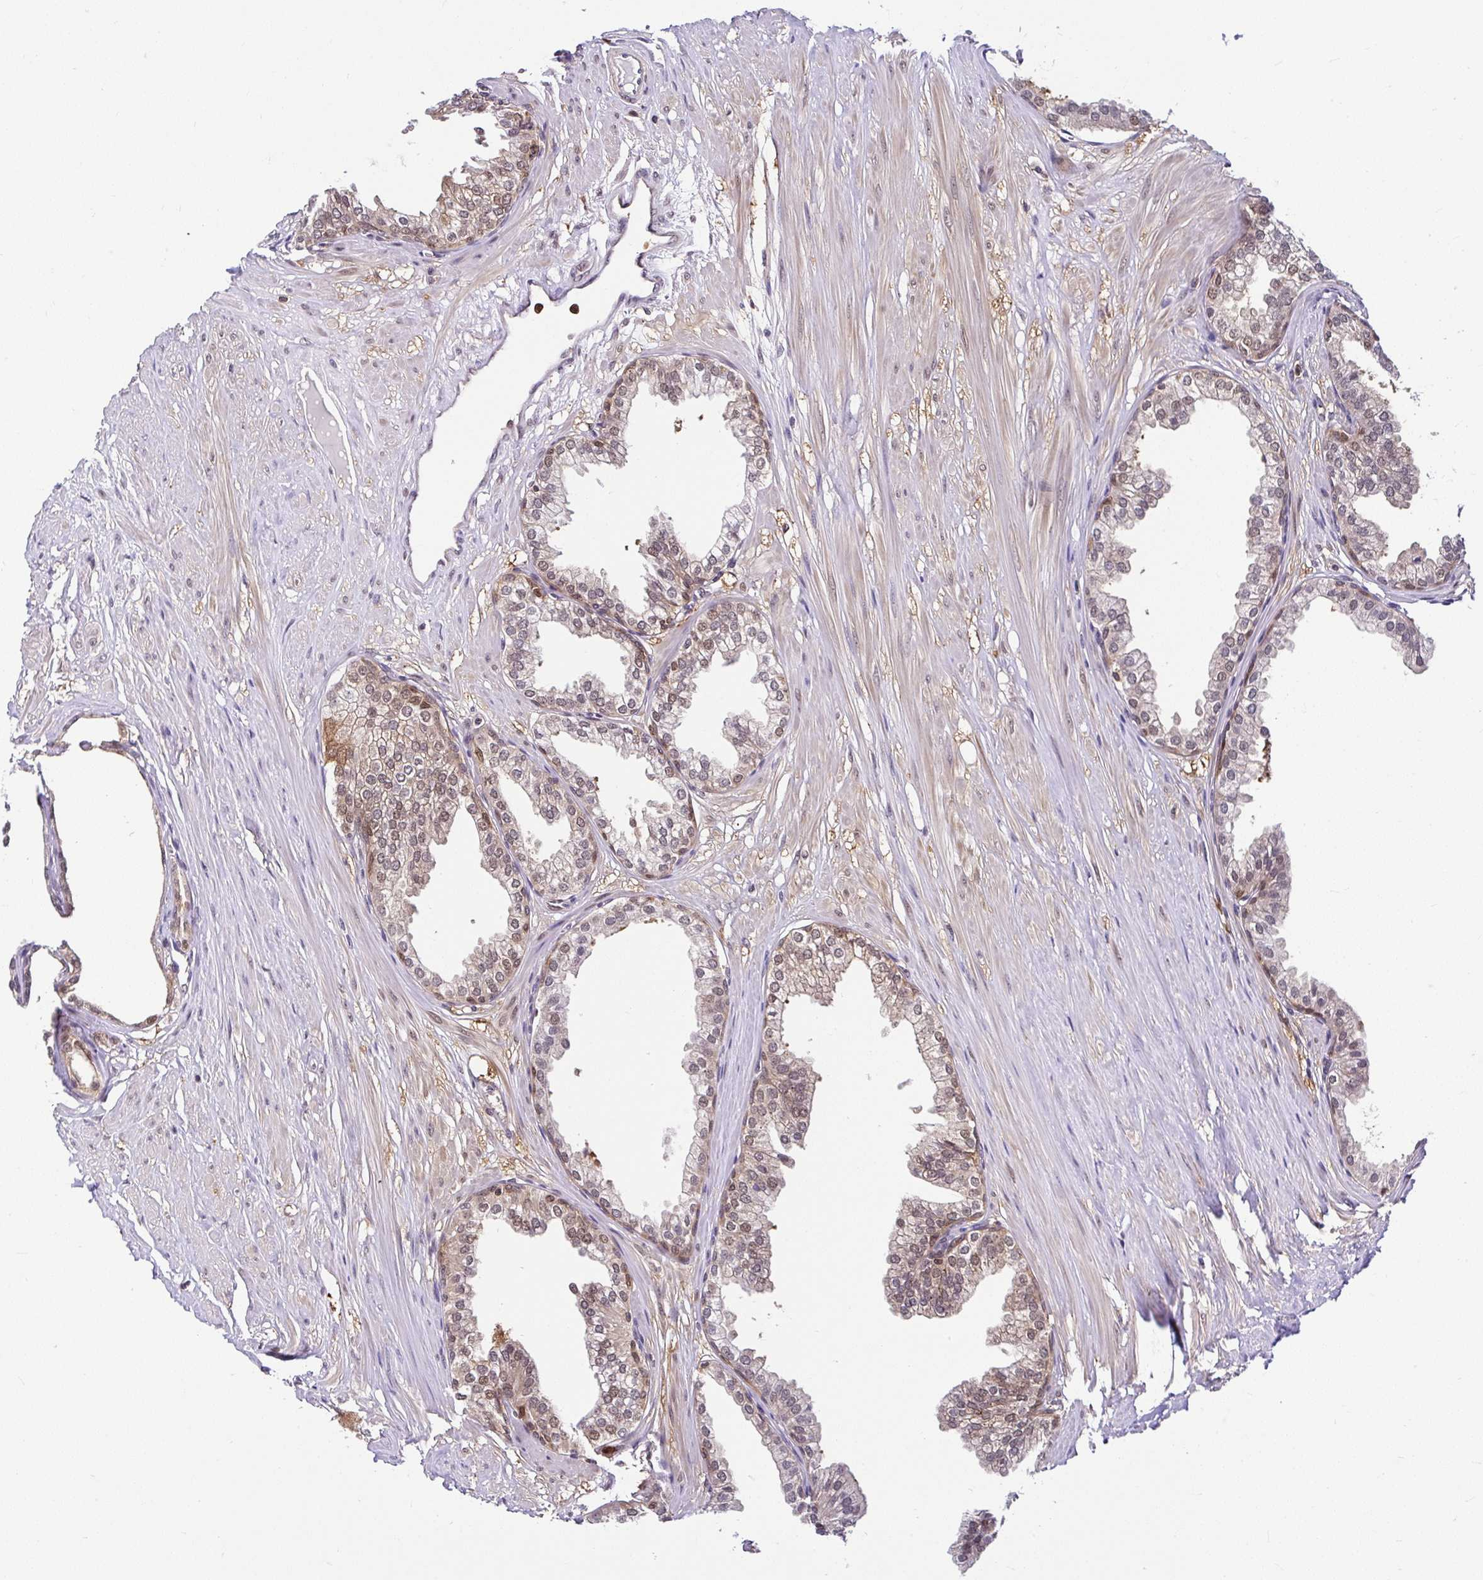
{"staining": {"intensity": "moderate", "quantity": "25%-75%", "location": "nuclear"}, "tissue": "prostate", "cell_type": "Glandular cells", "image_type": "normal", "snomed": [{"axis": "morphology", "description": "Normal tissue, NOS"}, {"axis": "topography", "description": "Prostate"}, {"axis": "topography", "description": "Peripheral nerve tissue"}], "caption": "Glandular cells show moderate nuclear positivity in about 25%-75% of cells in benign prostate.", "gene": "PIN4", "patient": {"sex": "male", "age": 55}}